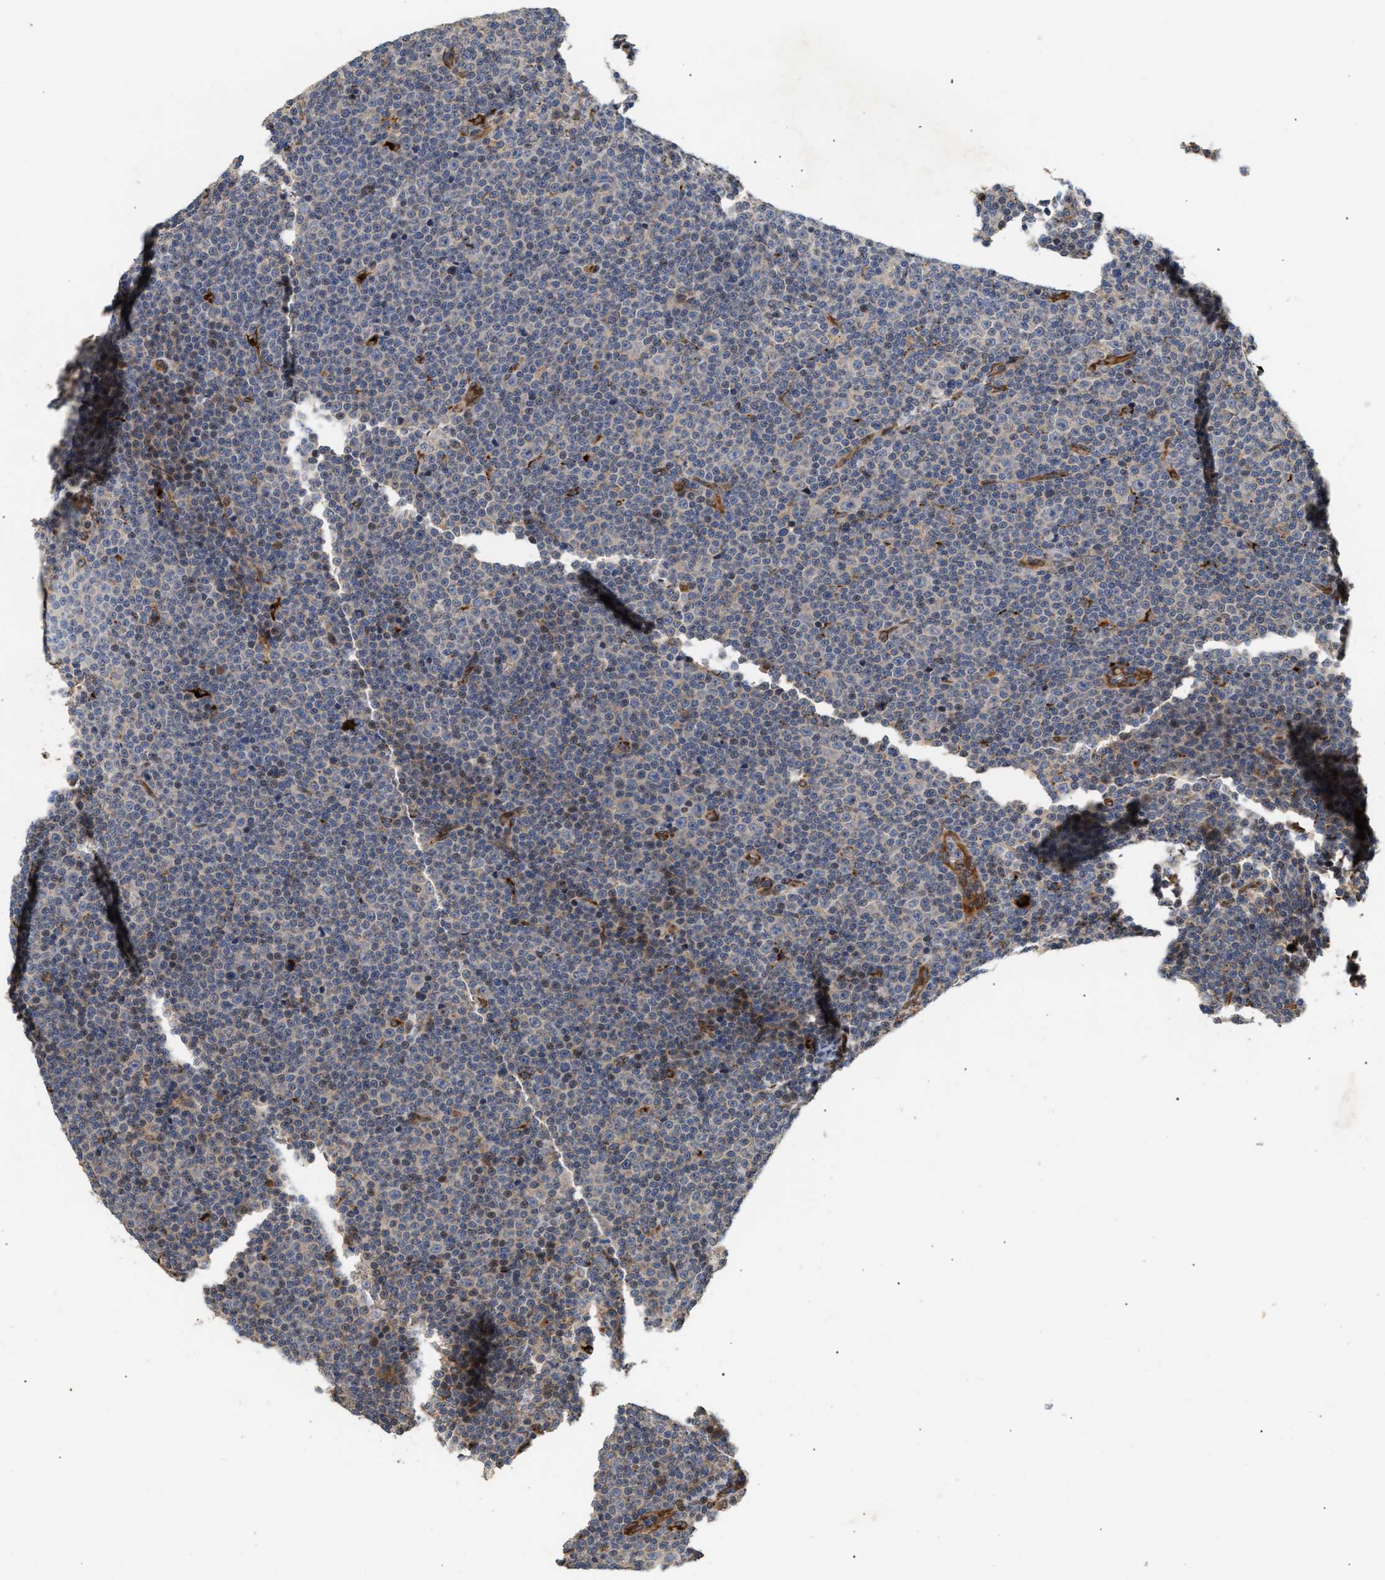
{"staining": {"intensity": "negative", "quantity": "none", "location": "none"}, "tissue": "lymphoma", "cell_type": "Tumor cells", "image_type": "cancer", "snomed": [{"axis": "morphology", "description": "Malignant lymphoma, non-Hodgkin's type, Low grade"}, {"axis": "topography", "description": "Lymph node"}], "caption": "Tumor cells show no significant protein expression in malignant lymphoma, non-Hodgkin's type (low-grade).", "gene": "PLCD1", "patient": {"sex": "female", "age": 67}}